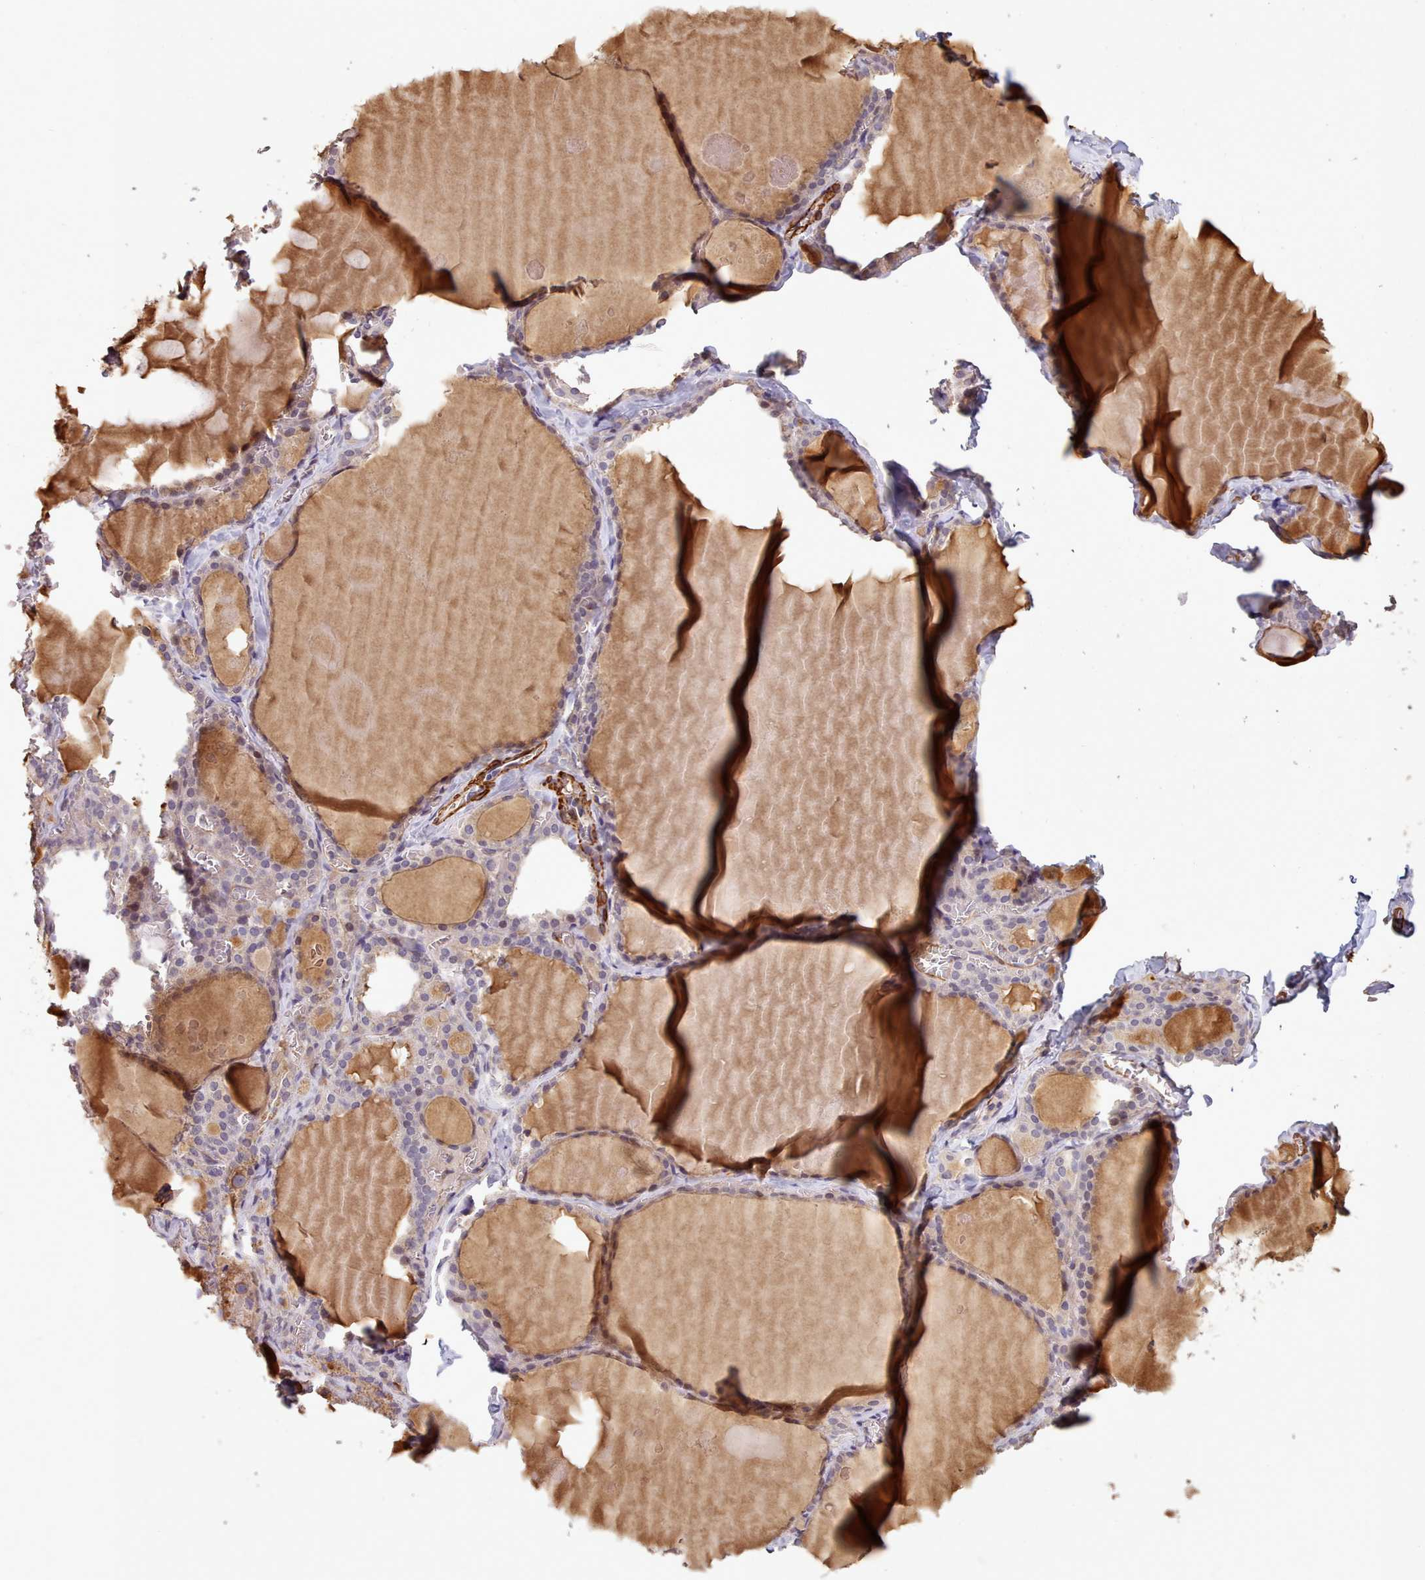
{"staining": {"intensity": "moderate", "quantity": "<25%", "location": "cytoplasmic/membranous,nuclear"}, "tissue": "thyroid gland", "cell_type": "Glandular cells", "image_type": "normal", "snomed": [{"axis": "morphology", "description": "Normal tissue, NOS"}, {"axis": "topography", "description": "Thyroid gland"}], "caption": "Immunohistochemical staining of unremarkable human thyroid gland reveals <25% levels of moderate cytoplasmic/membranous,nuclear protein positivity in about <25% of glandular cells. Nuclei are stained in blue.", "gene": "NLRC4", "patient": {"sex": "male", "age": 56}}